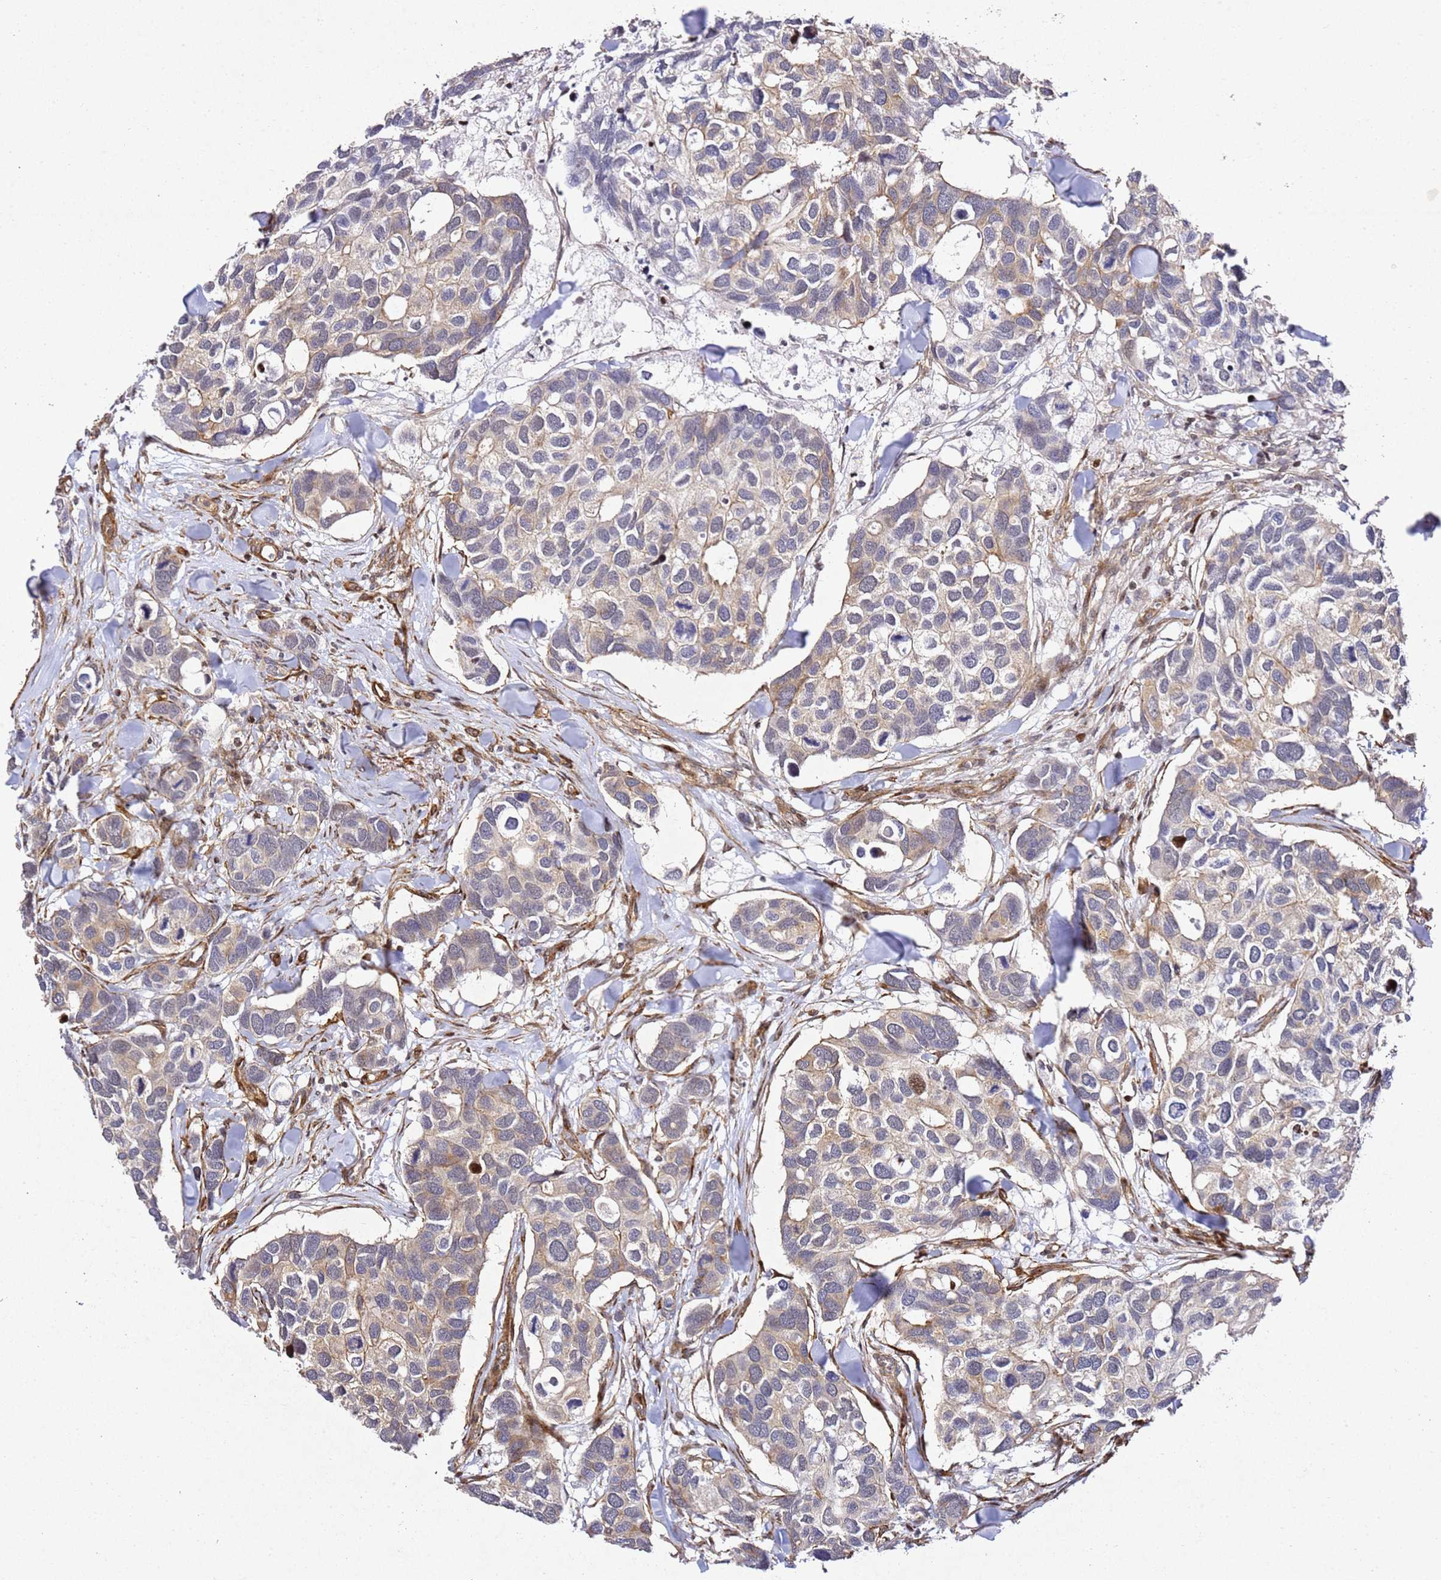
{"staining": {"intensity": "moderate", "quantity": "<25%", "location": "cytoplasmic/membranous"}, "tissue": "breast cancer", "cell_type": "Tumor cells", "image_type": "cancer", "snomed": [{"axis": "morphology", "description": "Duct carcinoma"}, {"axis": "topography", "description": "Breast"}], "caption": "Breast infiltrating ductal carcinoma stained with a brown dye demonstrates moderate cytoplasmic/membranous positive positivity in approximately <25% of tumor cells.", "gene": "ZNF296", "patient": {"sex": "female", "age": 83}}